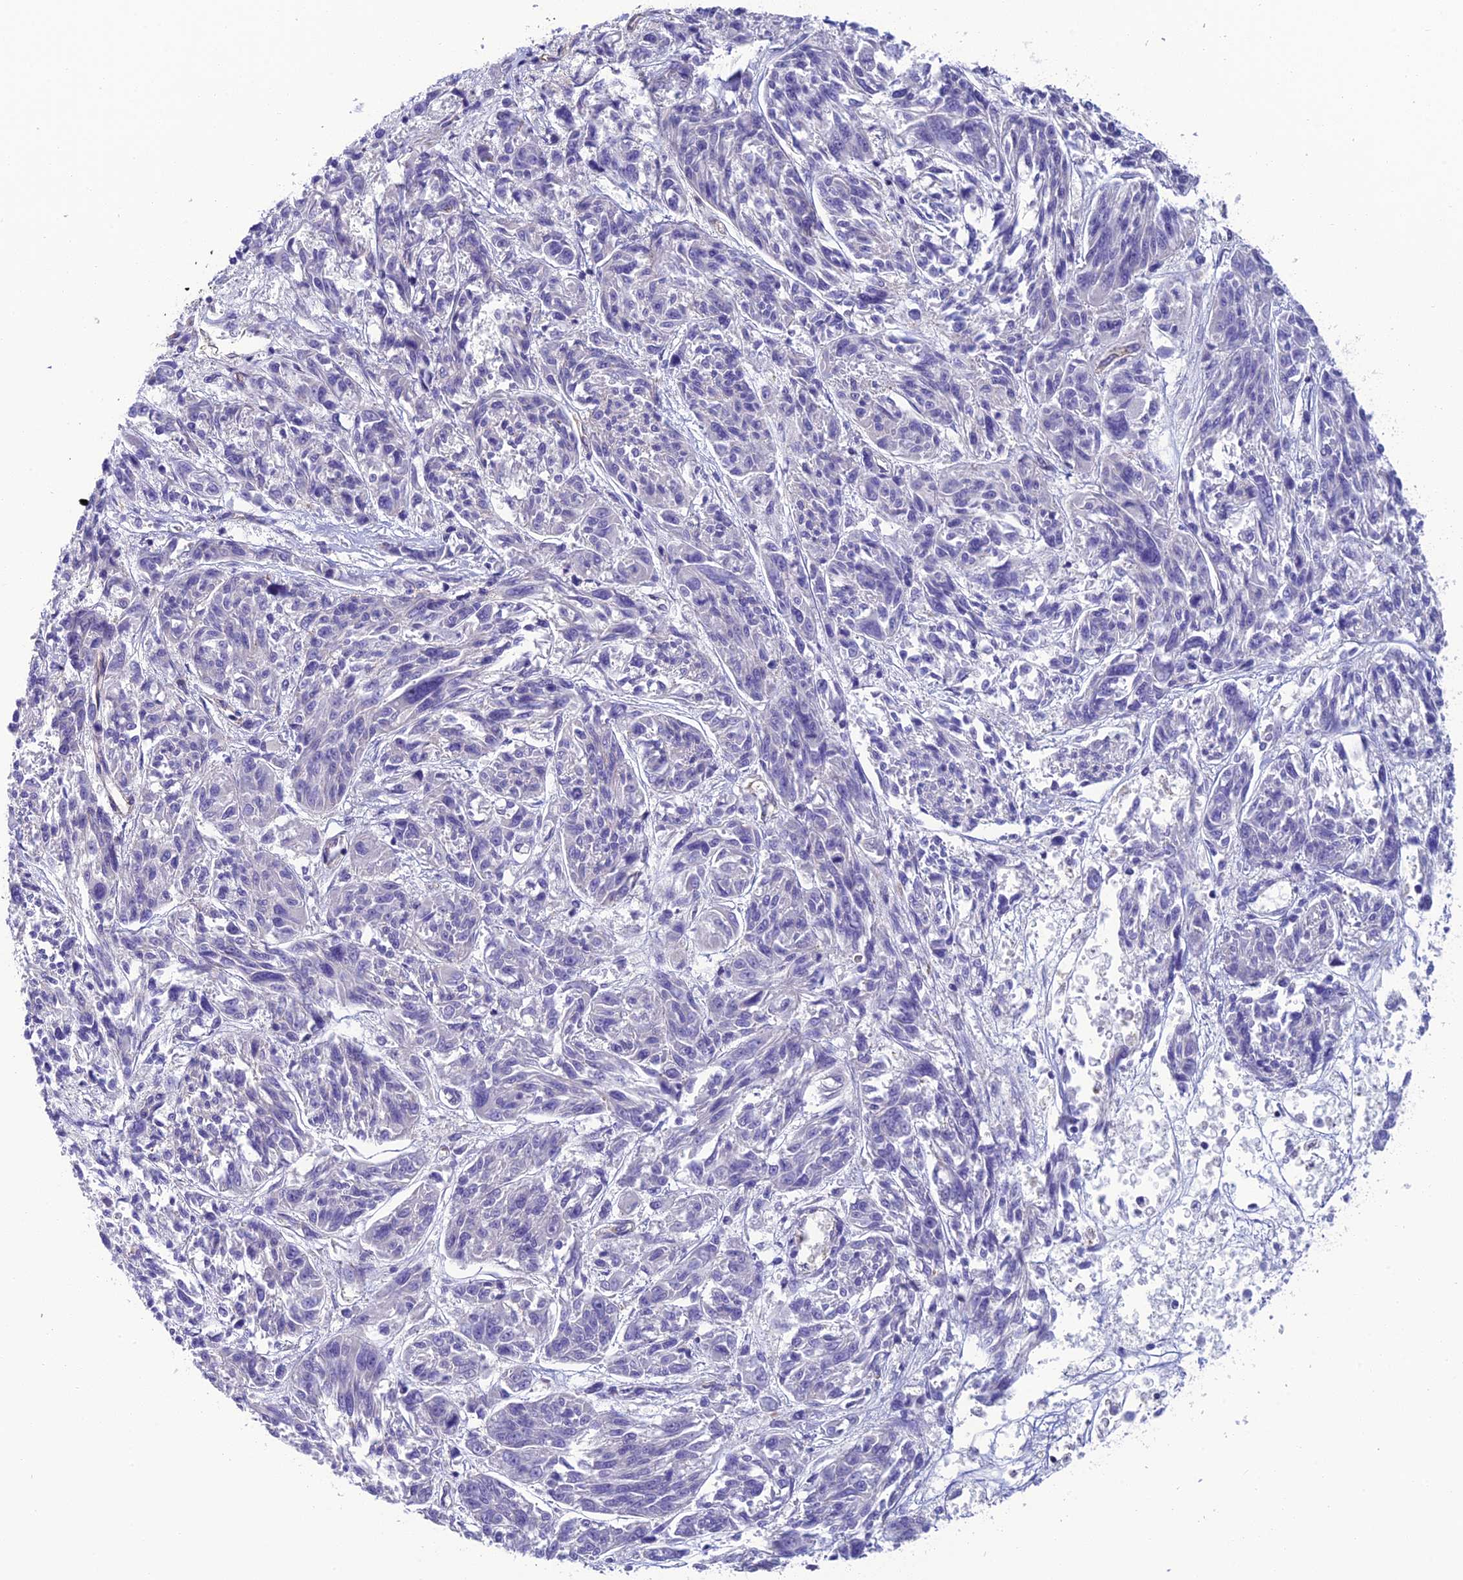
{"staining": {"intensity": "negative", "quantity": "none", "location": "none"}, "tissue": "melanoma", "cell_type": "Tumor cells", "image_type": "cancer", "snomed": [{"axis": "morphology", "description": "Malignant melanoma, NOS"}, {"axis": "topography", "description": "Skin"}], "caption": "Melanoma was stained to show a protein in brown. There is no significant expression in tumor cells. (DAB immunohistochemistry visualized using brightfield microscopy, high magnification).", "gene": "PPFIA3", "patient": {"sex": "male", "age": 53}}